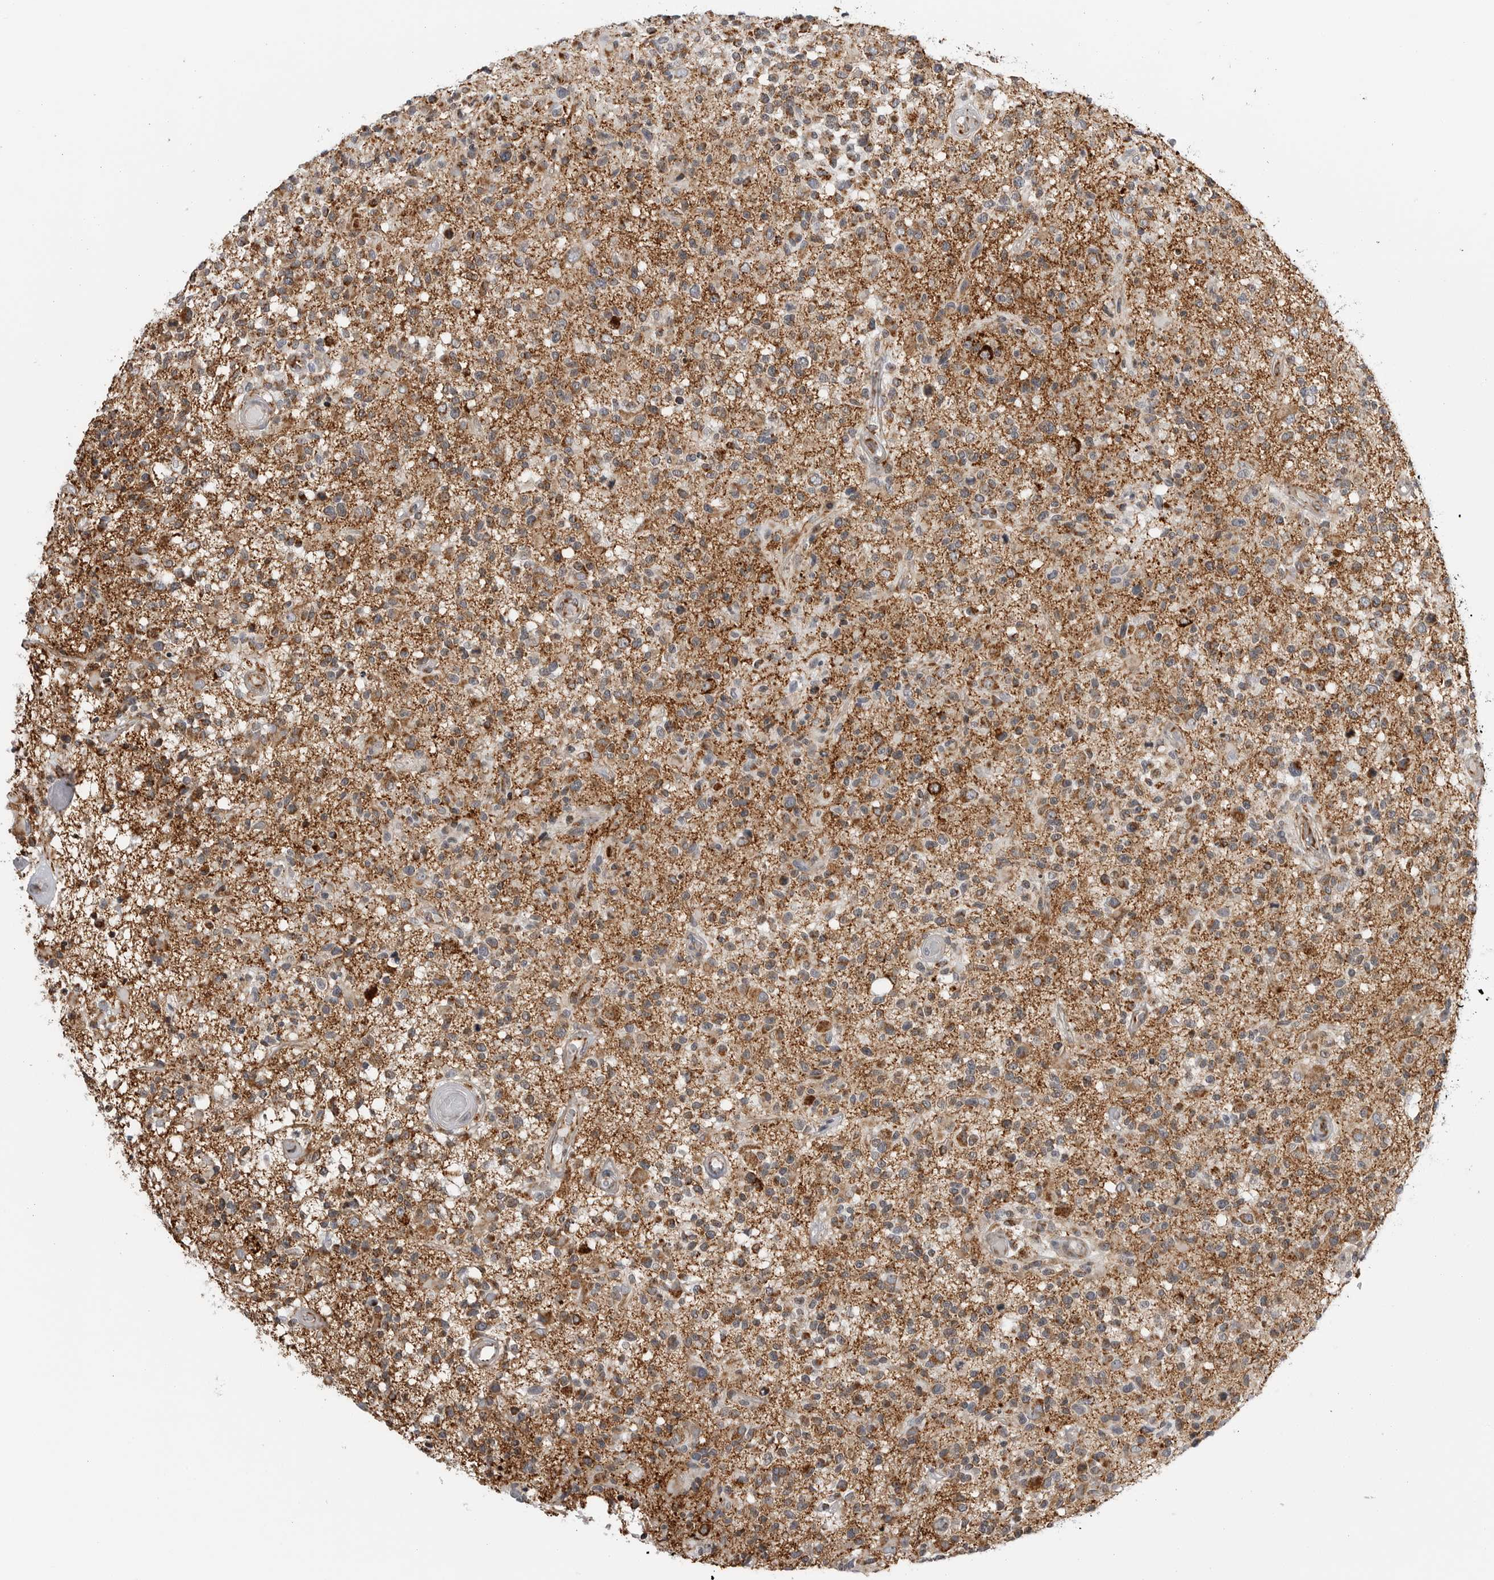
{"staining": {"intensity": "moderate", "quantity": ">75%", "location": "cytoplasmic/membranous"}, "tissue": "glioma", "cell_type": "Tumor cells", "image_type": "cancer", "snomed": [{"axis": "morphology", "description": "Glioma, malignant, High grade"}, {"axis": "morphology", "description": "Glioblastoma, NOS"}, {"axis": "topography", "description": "Brain"}], "caption": "Immunohistochemistry photomicrograph of neoplastic tissue: human malignant high-grade glioma stained using immunohistochemistry (IHC) exhibits medium levels of moderate protein expression localized specifically in the cytoplasmic/membranous of tumor cells, appearing as a cytoplasmic/membranous brown color.", "gene": "COX5A", "patient": {"sex": "male", "age": 60}}